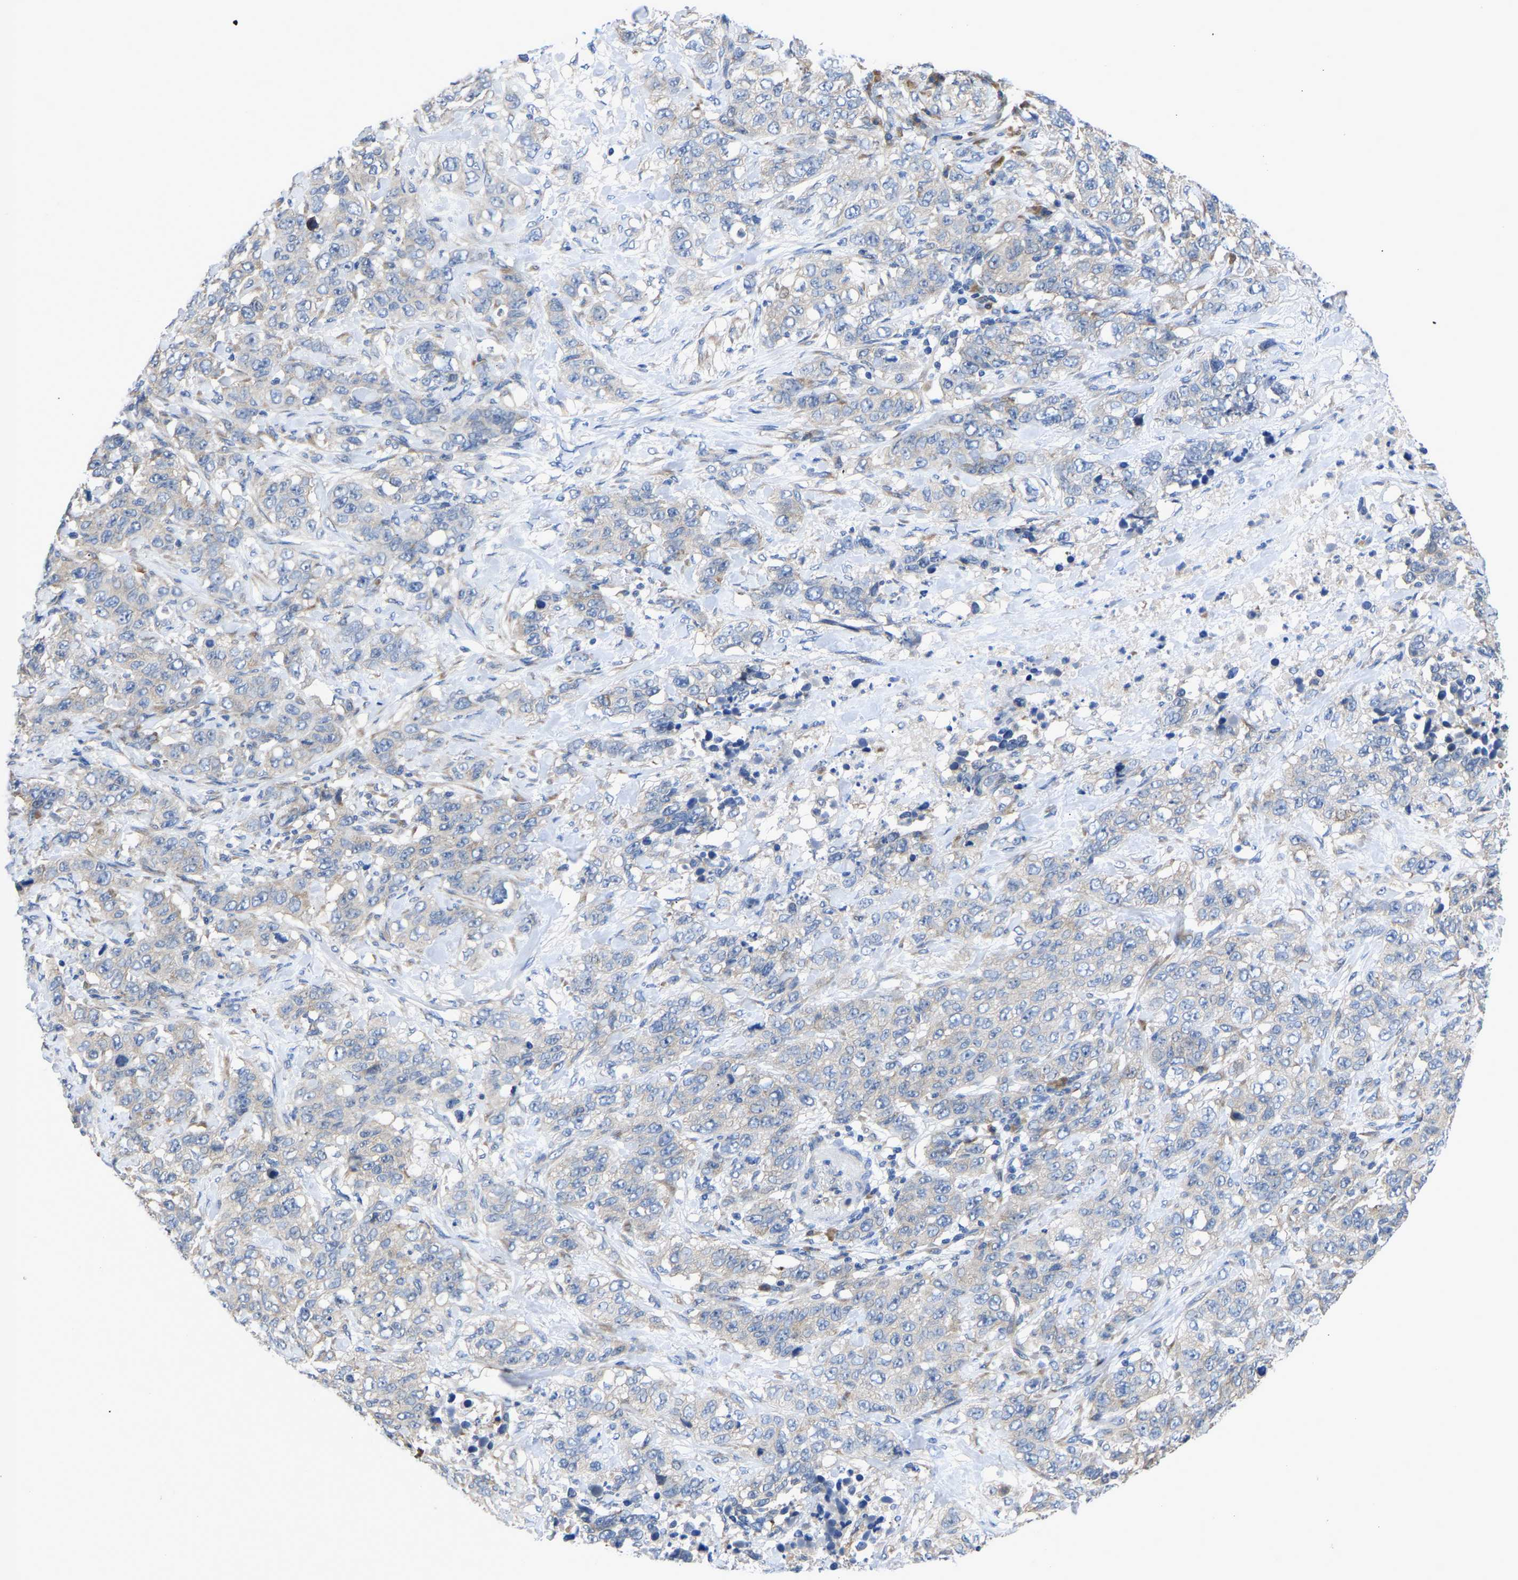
{"staining": {"intensity": "weak", "quantity": "<25%", "location": "cytoplasmic/membranous"}, "tissue": "stomach cancer", "cell_type": "Tumor cells", "image_type": "cancer", "snomed": [{"axis": "morphology", "description": "Adenocarcinoma, NOS"}, {"axis": "topography", "description": "Stomach"}], "caption": "This is an IHC histopathology image of human adenocarcinoma (stomach). There is no staining in tumor cells.", "gene": "ABCA10", "patient": {"sex": "male", "age": 48}}